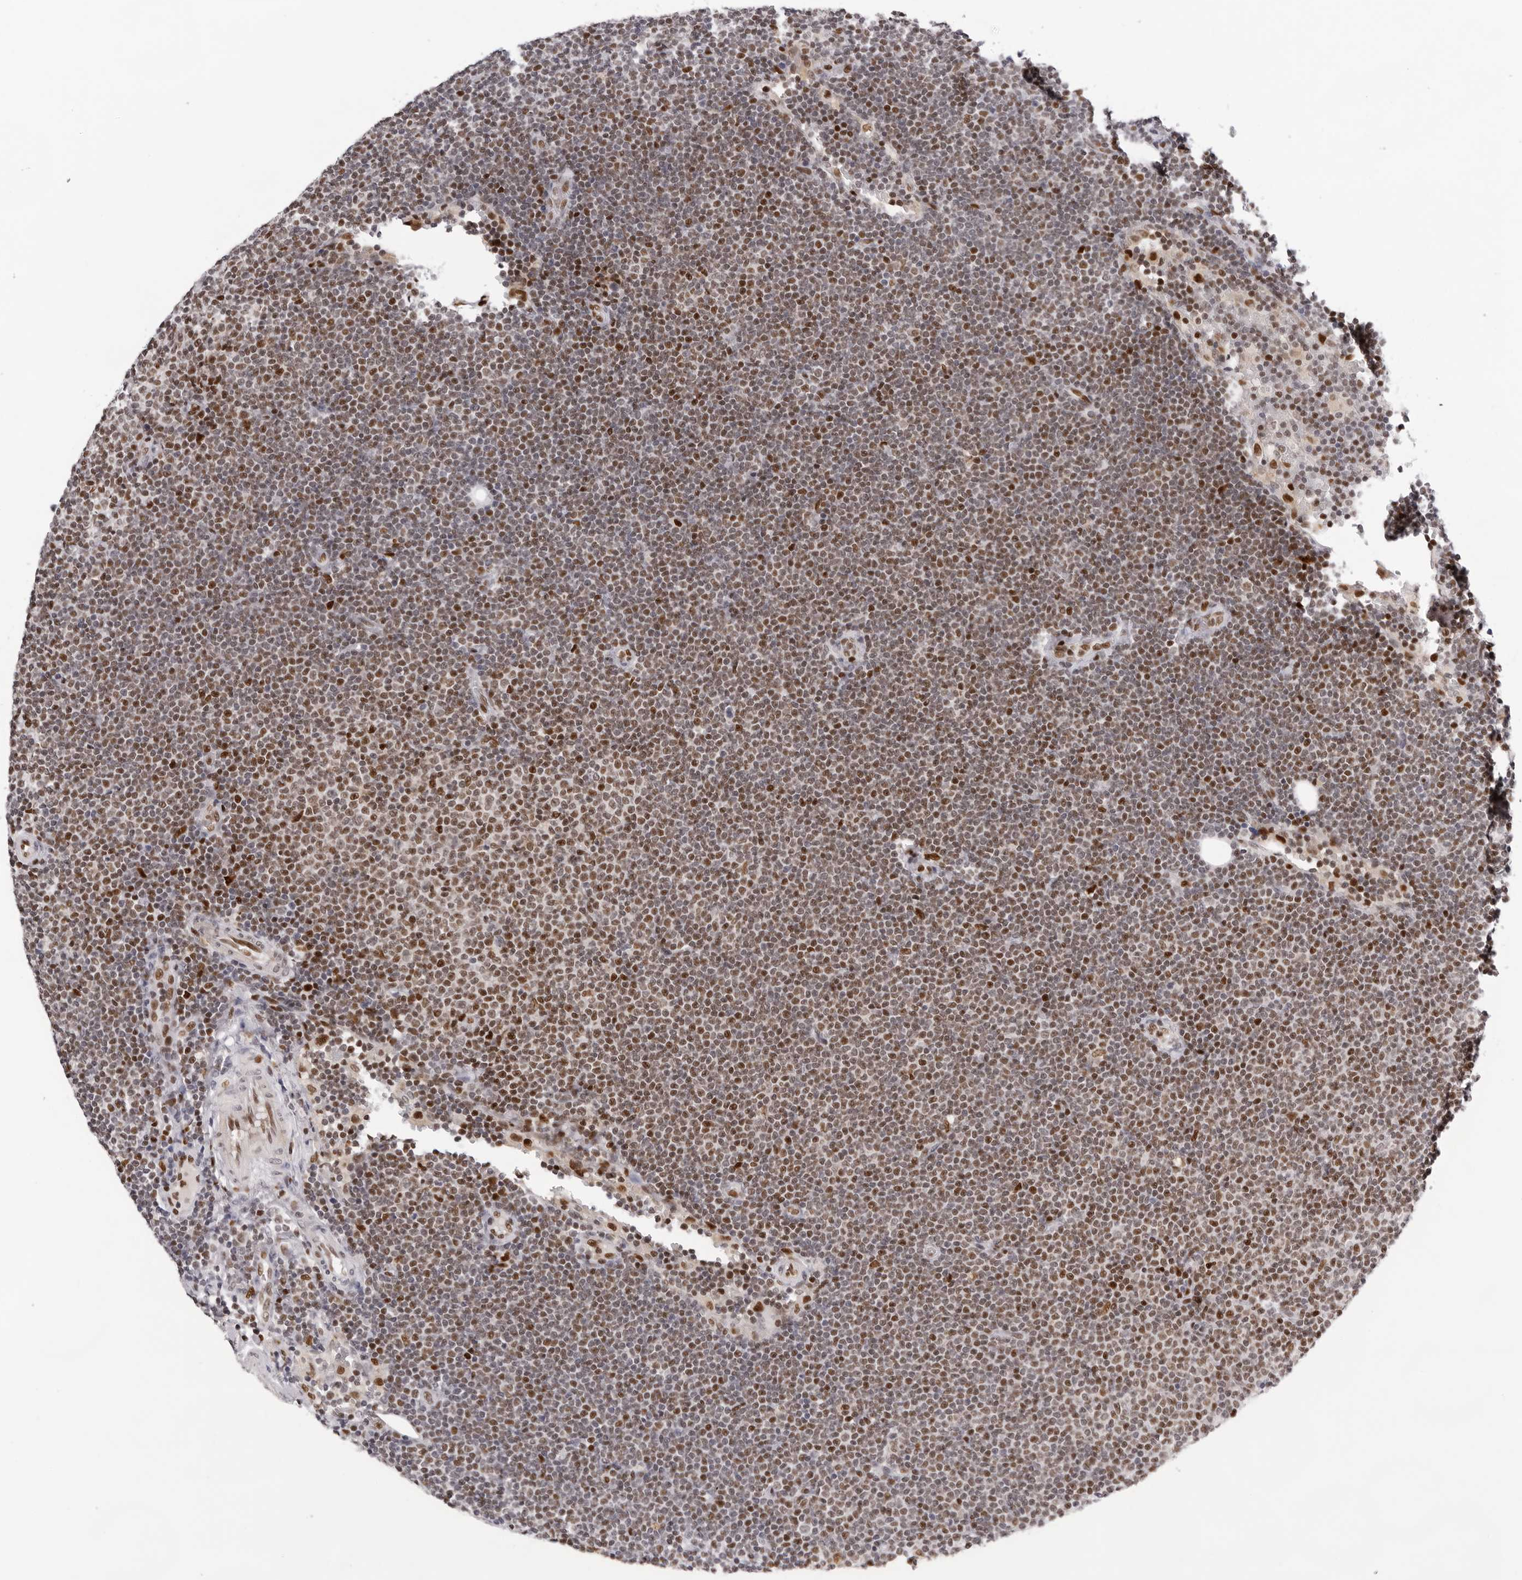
{"staining": {"intensity": "moderate", "quantity": ">75%", "location": "nuclear"}, "tissue": "lymphoma", "cell_type": "Tumor cells", "image_type": "cancer", "snomed": [{"axis": "morphology", "description": "Malignant lymphoma, non-Hodgkin's type, Low grade"}, {"axis": "topography", "description": "Lymph node"}], "caption": "Brown immunohistochemical staining in human lymphoma demonstrates moderate nuclear positivity in approximately >75% of tumor cells. Immunohistochemistry (ihc) stains the protein of interest in brown and the nuclei are stained blue.", "gene": "OGG1", "patient": {"sex": "female", "age": 53}}